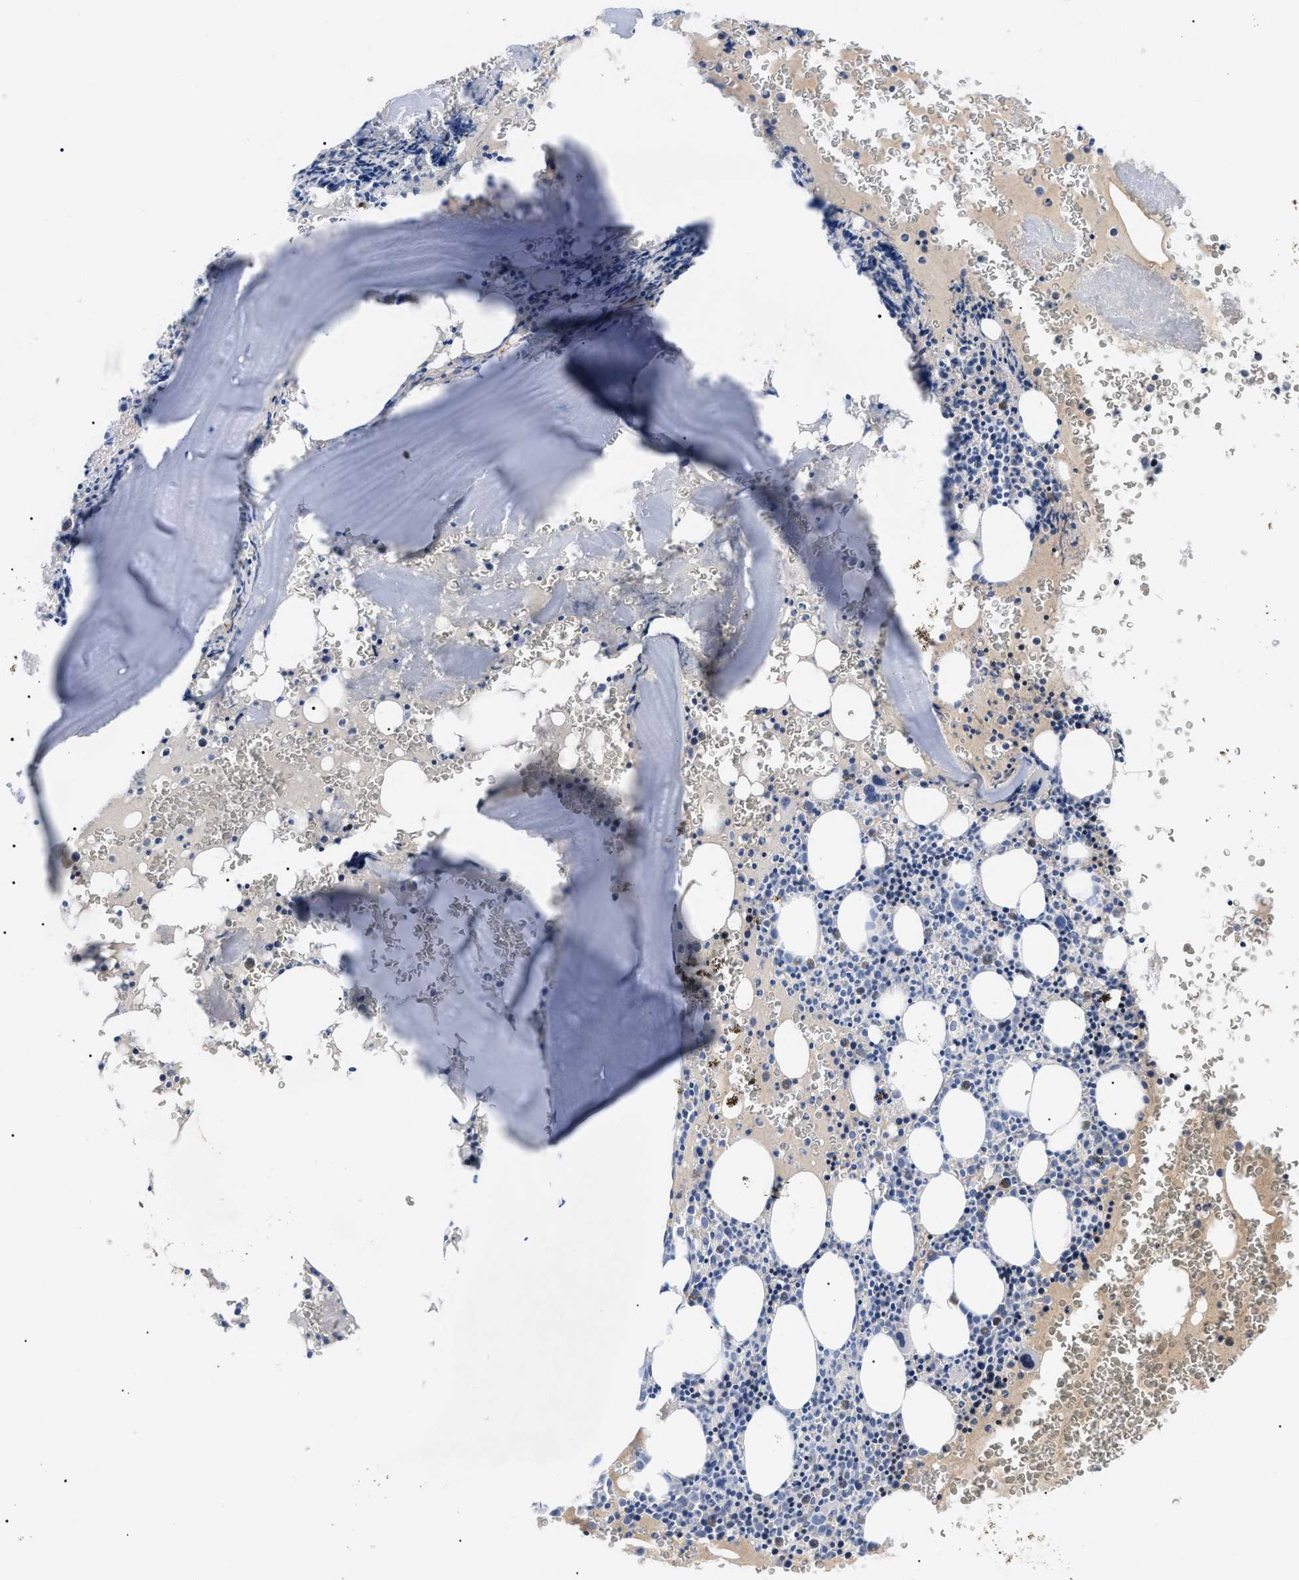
{"staining": {"intensity": "negative", "quantity": "none", "location": "none"}, "tissue": "bone marrow", "cell_type": "Hematopoietic cells", "image_type": "normal", "snomed": [{"axis": "morphology", "description": "Normal tissue, NOS"}, {"axis": "morphology", "description": "Inflammation, NOS"}, {"axis": "topography", "description": "Bone marrow"}], "caption": "Photomicrograph shows no significant protein positivity in hematopoietic cells of benign bone marrow.", "gene": "ACKR1", "patient": {"sex": "male", "age": 37}}